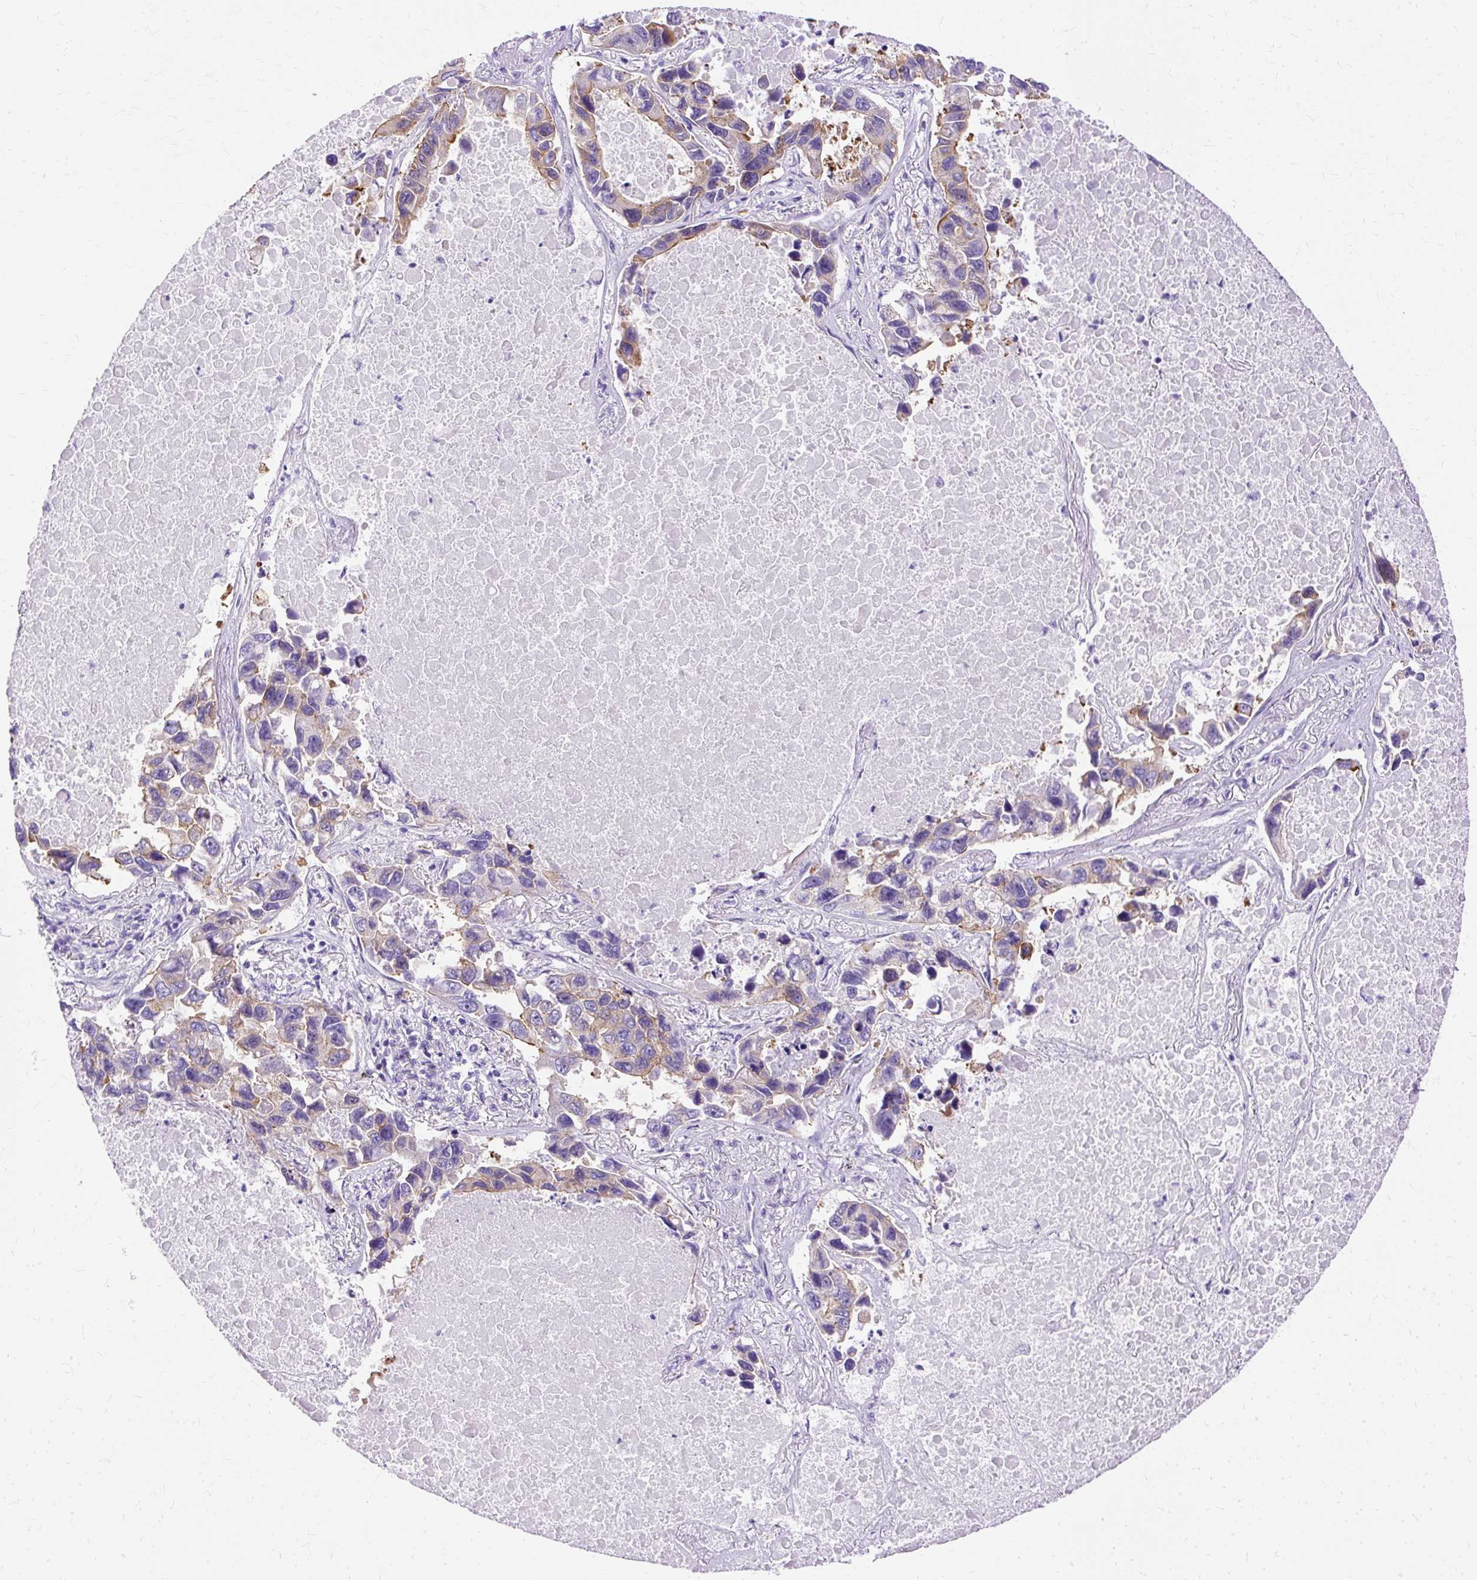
{"staining": {"intensity": "weak", "quantity": "25%-75%", "location": "cytoplasmic/membranous"}, "tissue": "lung cancer", "cell_type": "Tumor cells", "image_type": "cancer", "snomed": [{"axis": "morphology", "description": "Adenocarcinoma, NOS"}, {"axis": "topography", "description": "Lung"}], "caption": "The immunohistochemical stain shows weak cytoplasmic/membranous expression in tumor cells of lung cancer tissue.", "gene": "MYO6", "patient": {"sex": "male", "age": 64}}